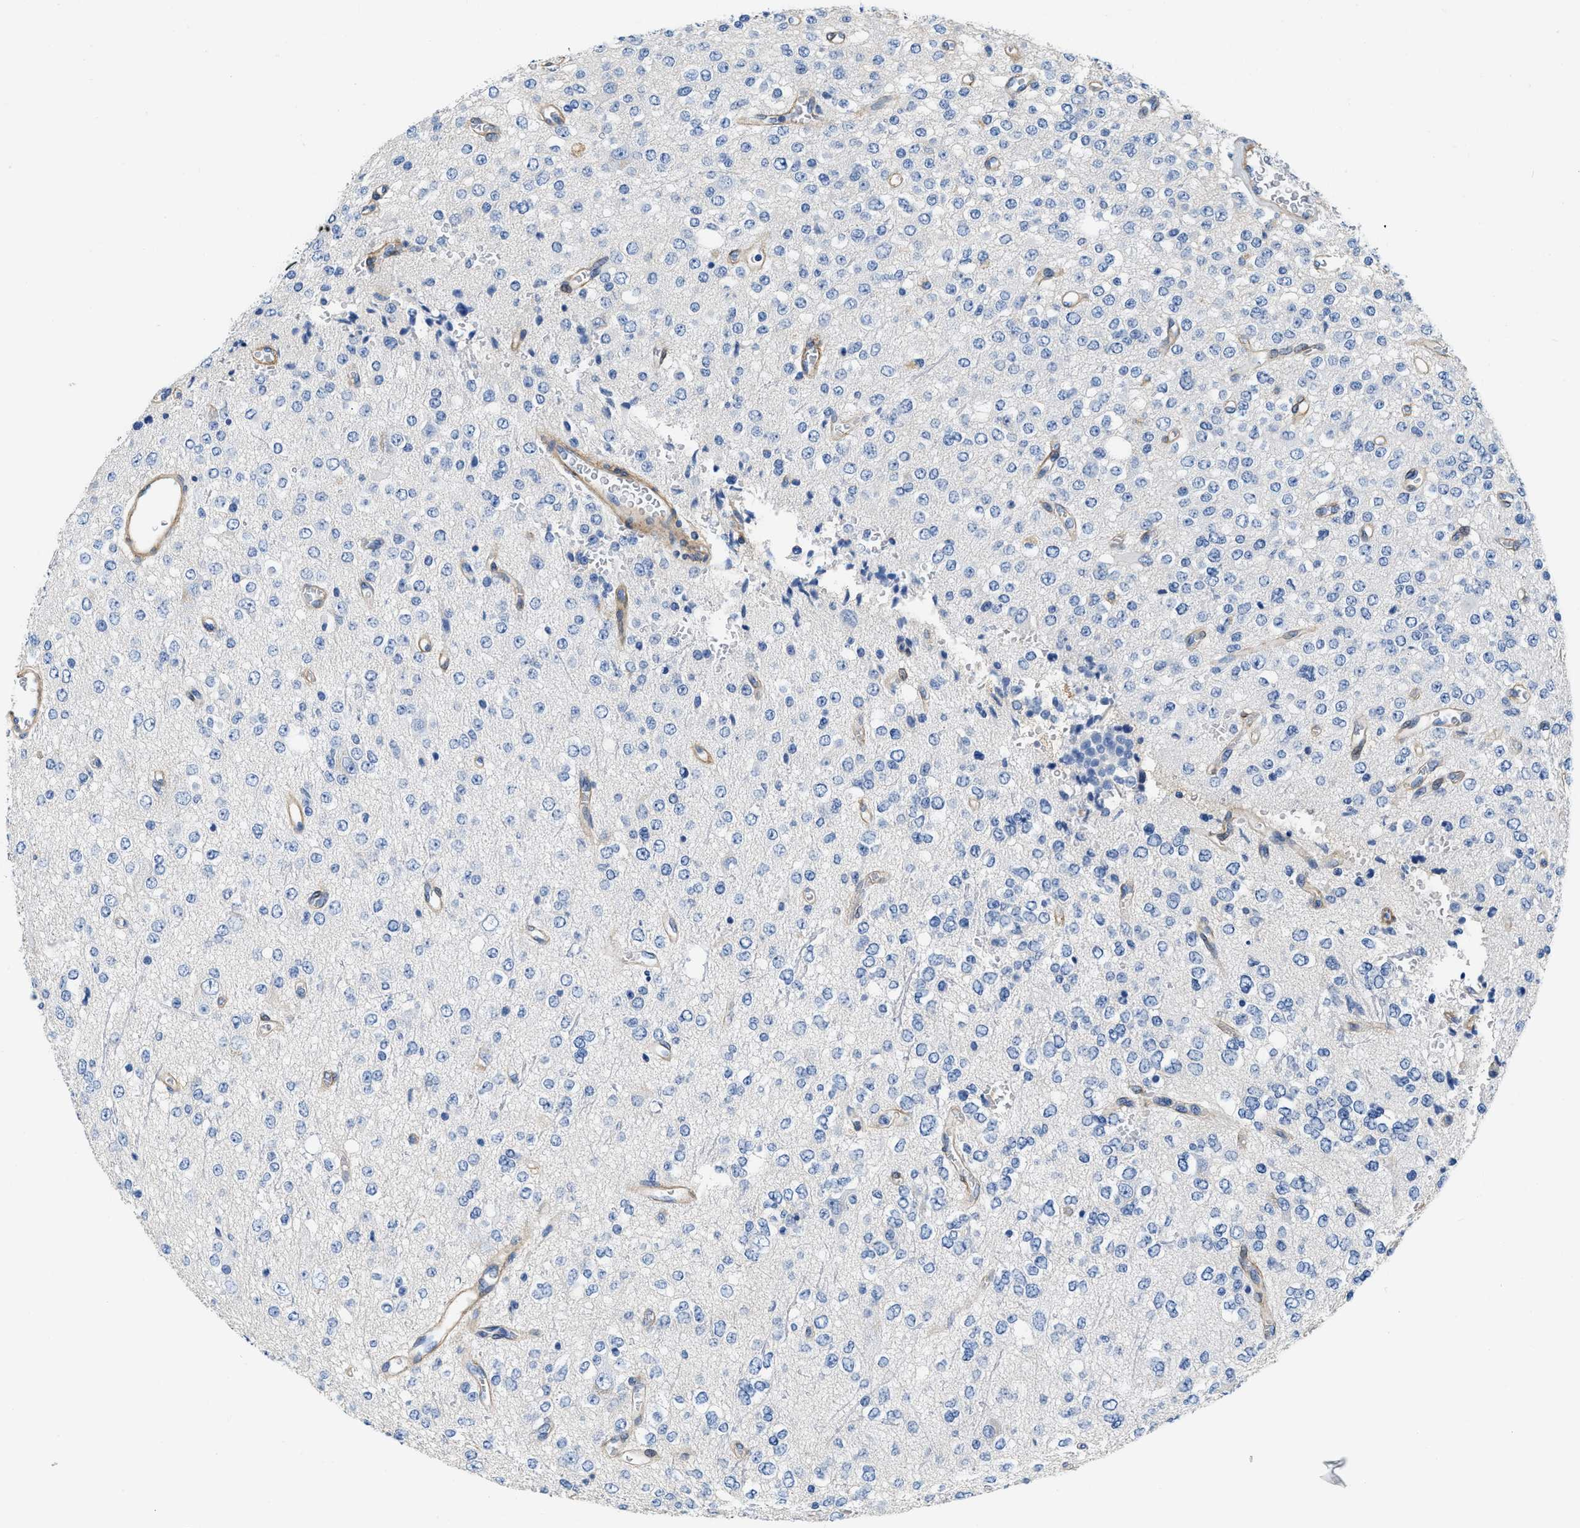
{"staining": {"intensity": "negative", "quantity": "none", "location": "none"}, "tissue": "glioma", "cell_type": "Tumor cells", "image_type": "cancer", "snomed": [{"axis": "morphology", "description": "Glioma, malignant, Low grade"}, {"axis": "topography", "description": "Brain"}], "caption": "Immunohistochemistry image of malignant low-grade glioma stained for a protein (brown), which displays no positivity in tumor cells.", "gene": "PDGFRB", "patient": {"sex": "male", "age": 38}}